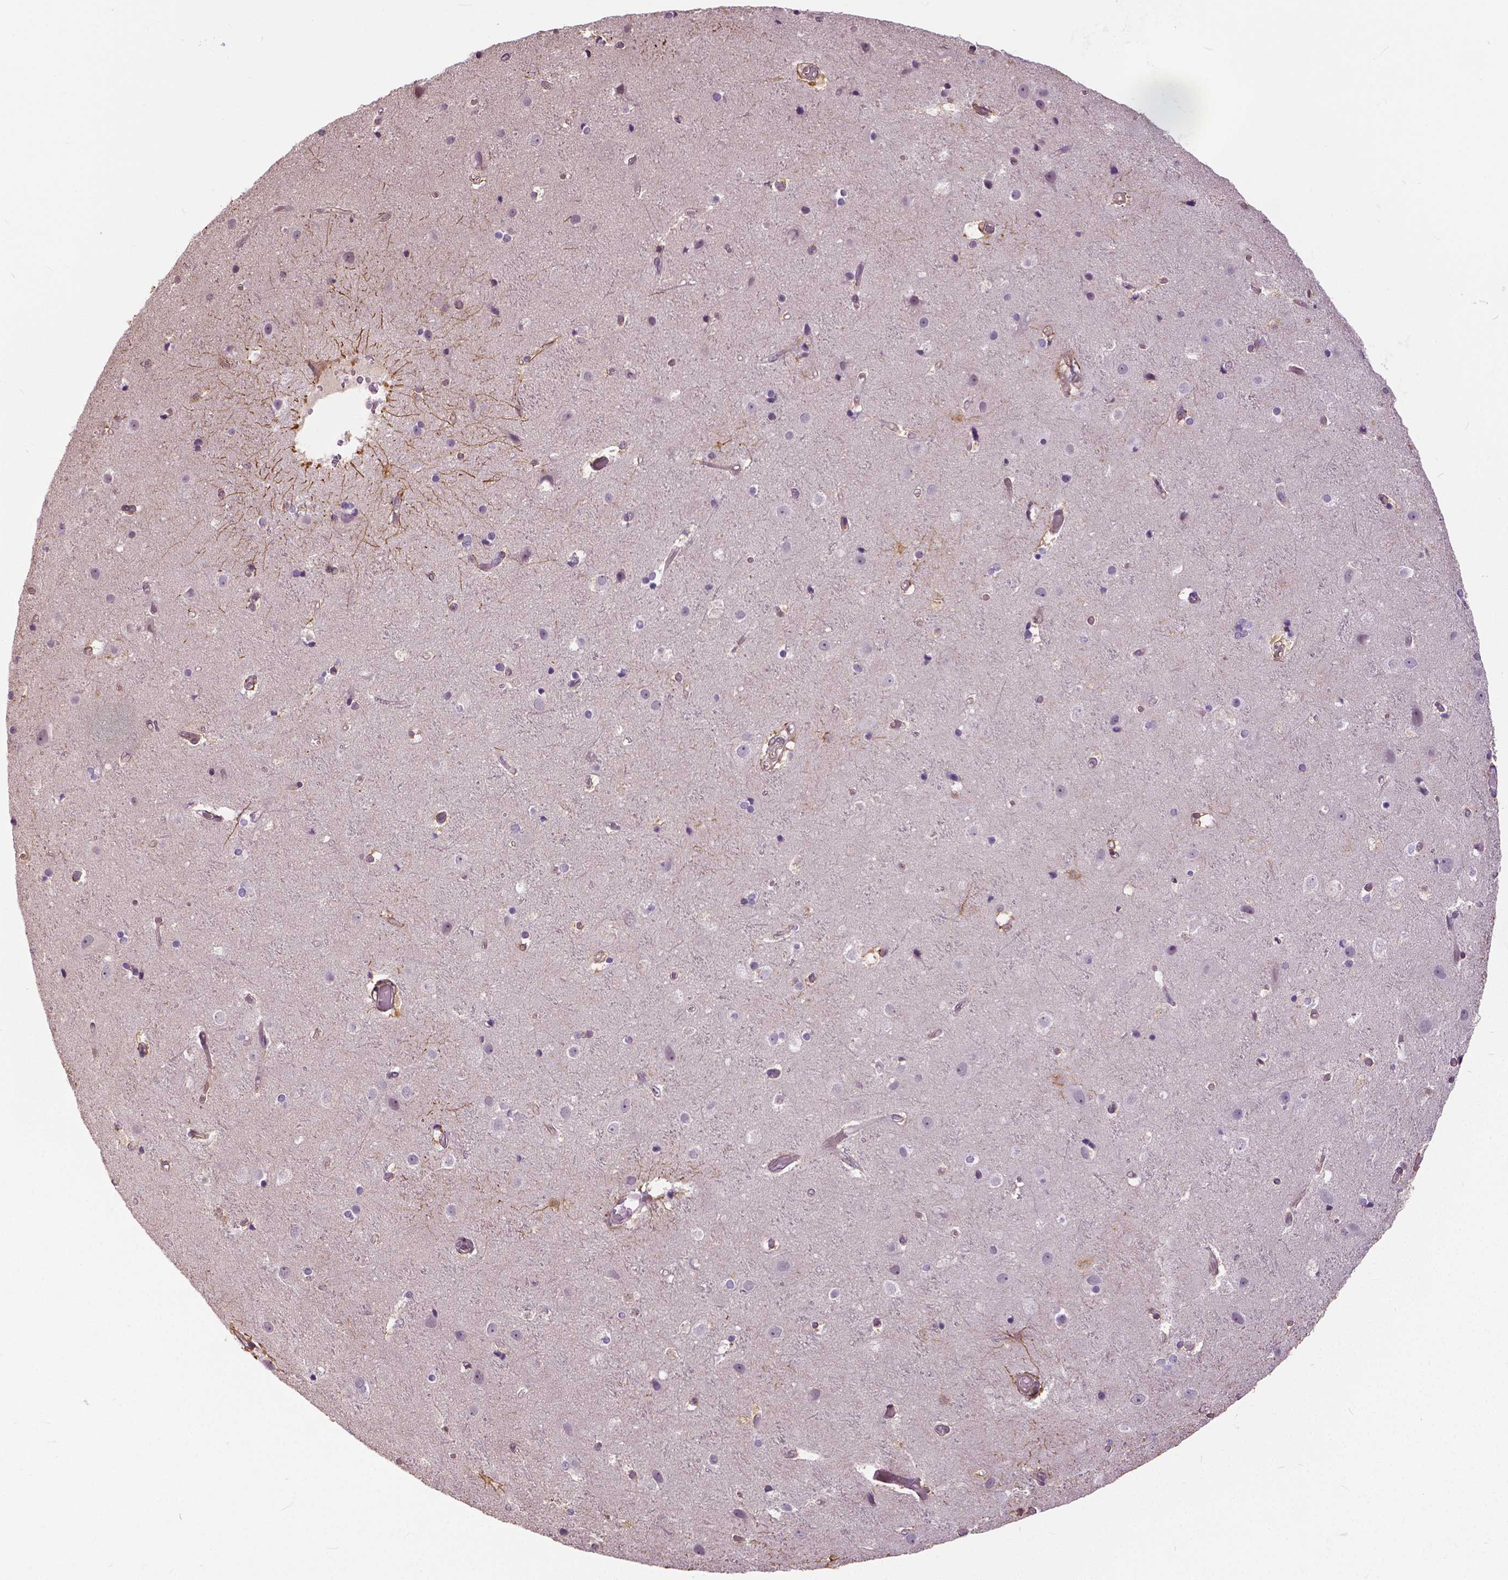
{"staining": {"intensity": "weak", "quantity": "25%-75%", "location": "cytoplasmic/membranous"}, "tissue": "cerebral cortex", "cell_type": "Endothelial cells", "image_type": "normal", "snomed": [{"axis": "morphology", "description": "Normal tissue, NOS"}, {"axis": "topography", "description": "Cerebral cortex"}], "caption": "A photomicrograph of human cerebral cortex stained for a protein shows weak cytoplasmic/membranous brown staining in endothelial cells. The staining was performed using DAB to visualize the protein expression in brown, while the nuclei were stained in blue with hematoxylin (Magnification: 20x).", "gene": "ANXA13", "patient": {"sex": "female", "age": 52}}